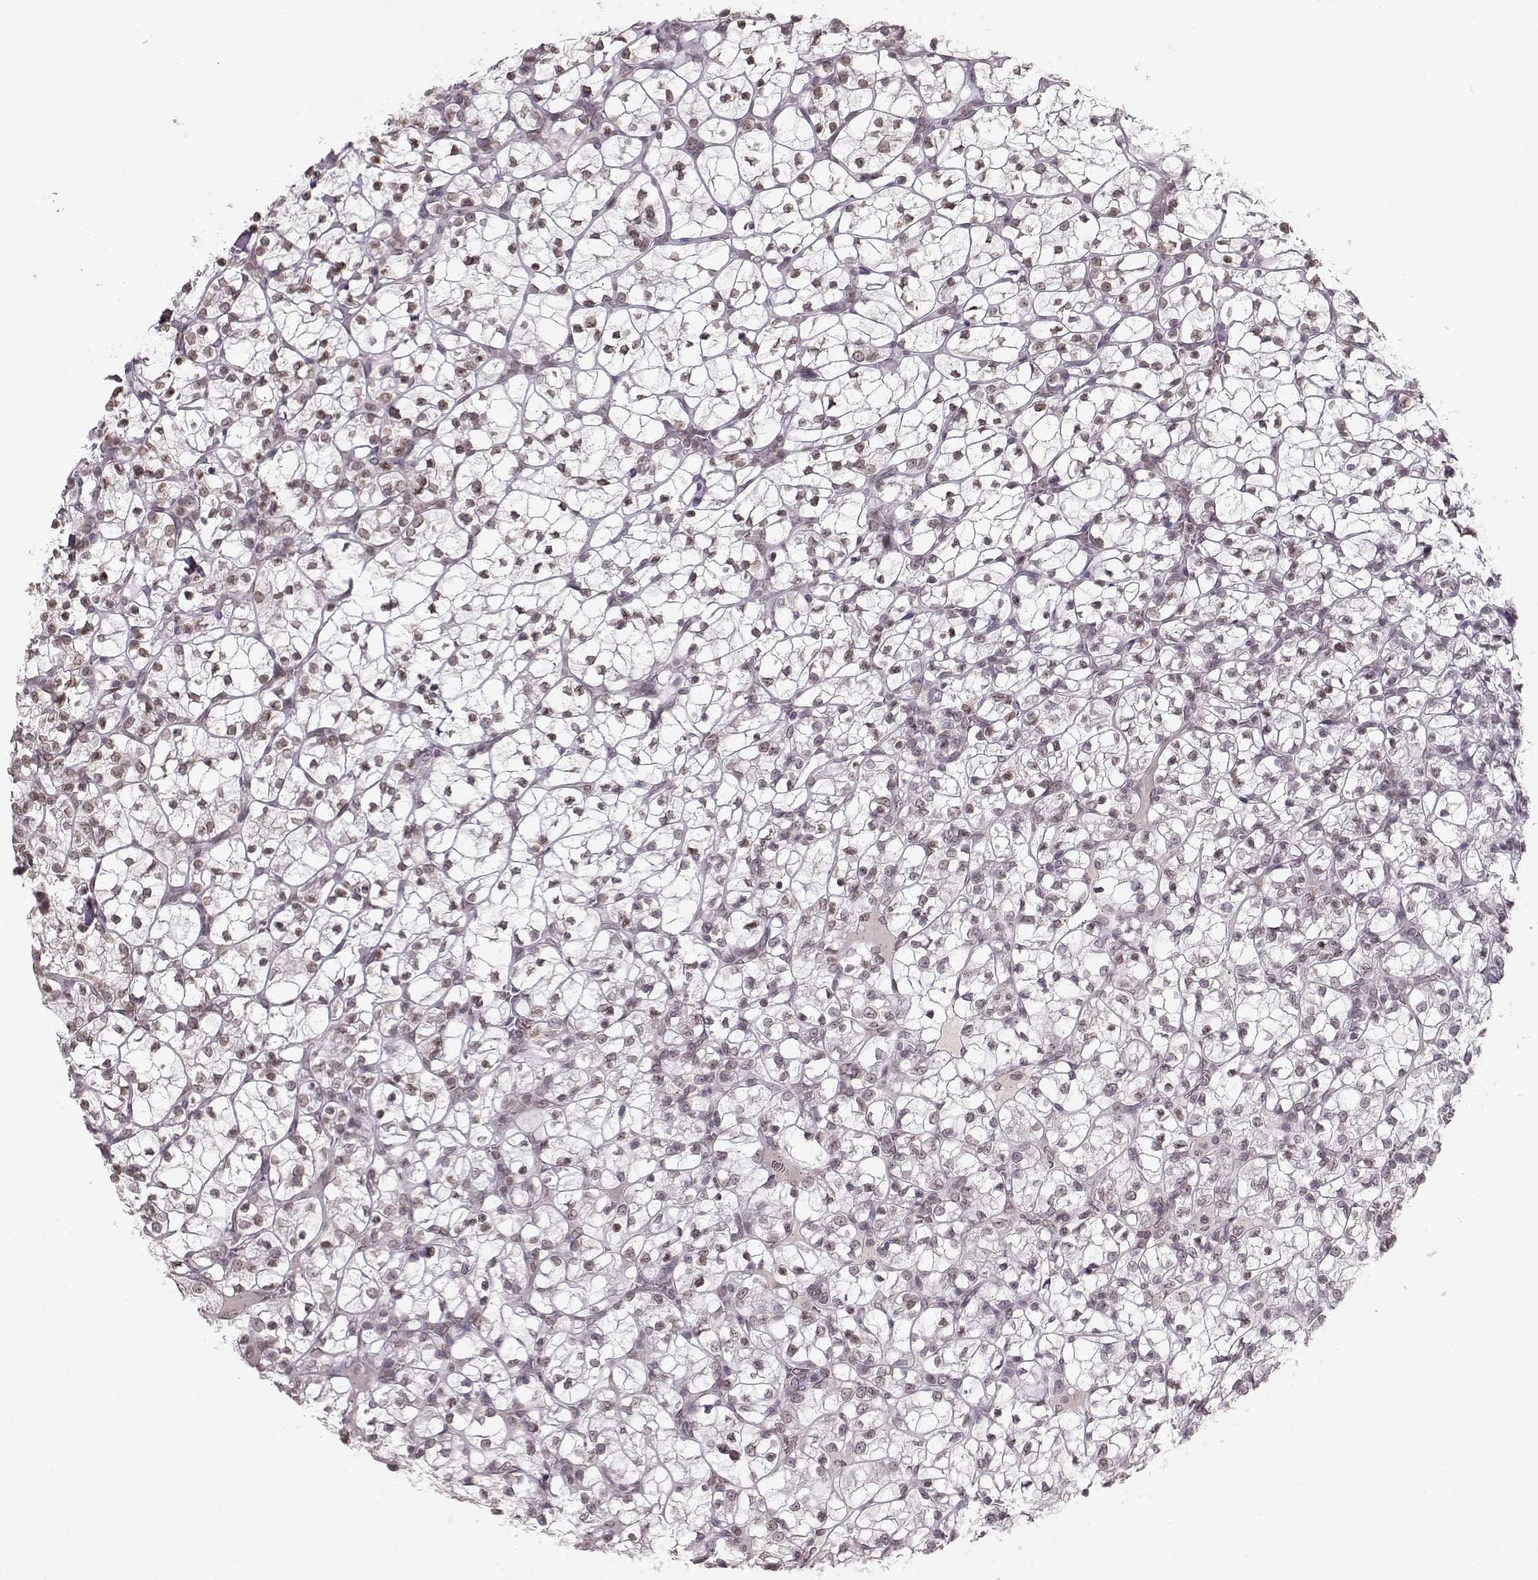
{"staining": {"intensity": "weak", "quantity": "25%-75%", "location": "cytoplasmic/membranous,nuclear"}, "tissue": "renal cancer", "cell_type": "Tumor cells", "image_type": "cancer", "snomed": [{"axis": "morphology", "description": "Adenocarcinoma, NOS"}, {"axis": "topography", "description": "Kidney"}], "caption": "A photomicrograph showing weak cytoplasmic/membranous and nuclear positivity in about 25%-75% of tumor cells in renal adenocarcinoma, as visualized by brown immunohistochemical staining.", "gene": "DCAF12", "patient": {"sex": "female", "age": 89}}